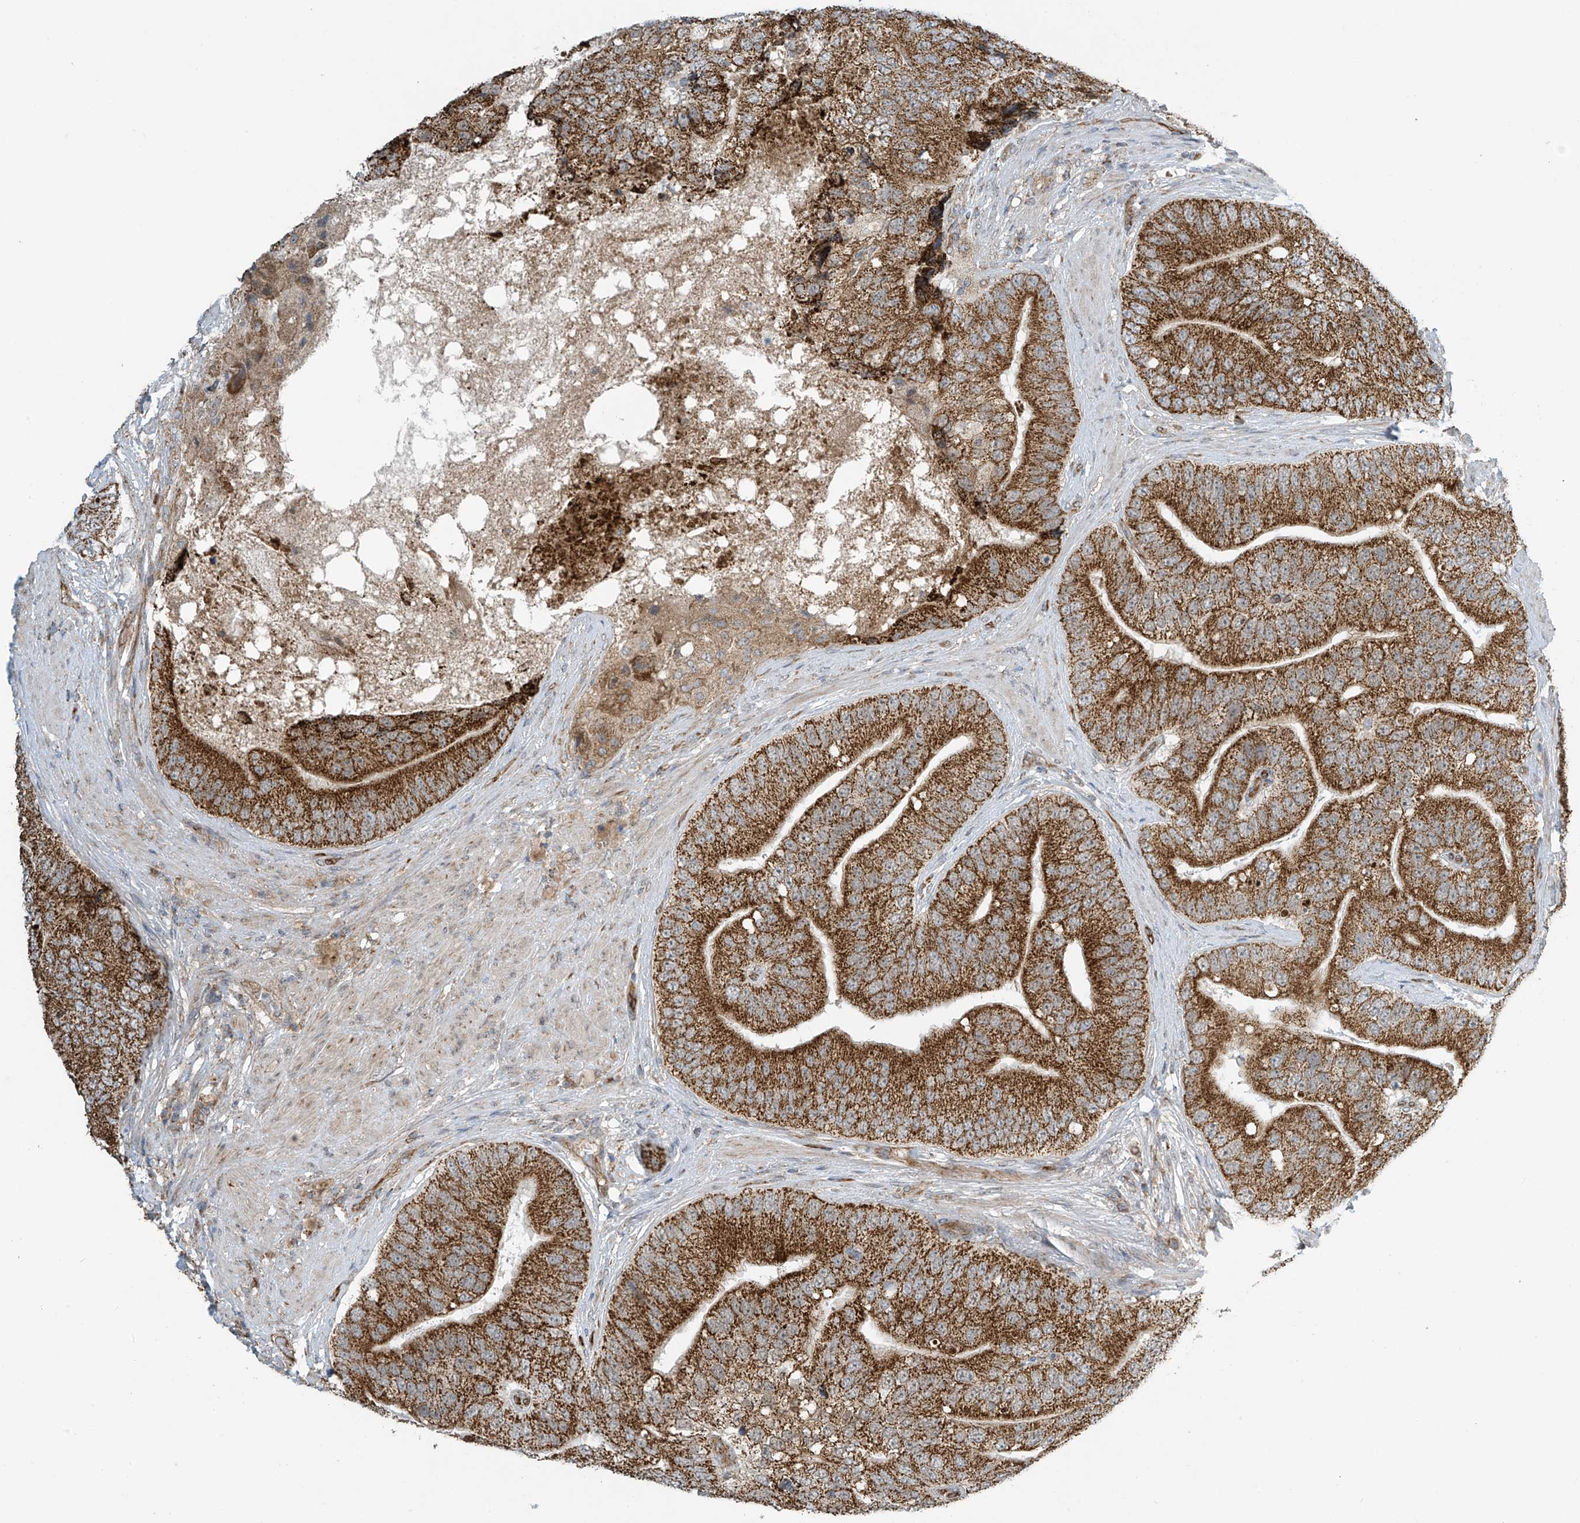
{"staining": {"intensity": "strong", "quantity": ">75%", "location": "cytoplasmic/membranous"}, "tissue": "prostate cancer", "cell_type": "Tumor cells", "image_type": "cancer", "snomed": [{"axis": "morphology", "description": "Adenocarcinoma, High grade"}, {"axis": "topography", "description": "Prostate"}], "caption": "Prostate cancer stained with a protein marker demonstrates strong staining in tumor cells.", "gene": "METTL6", "patient": {"sex": "male", "age": 70}}